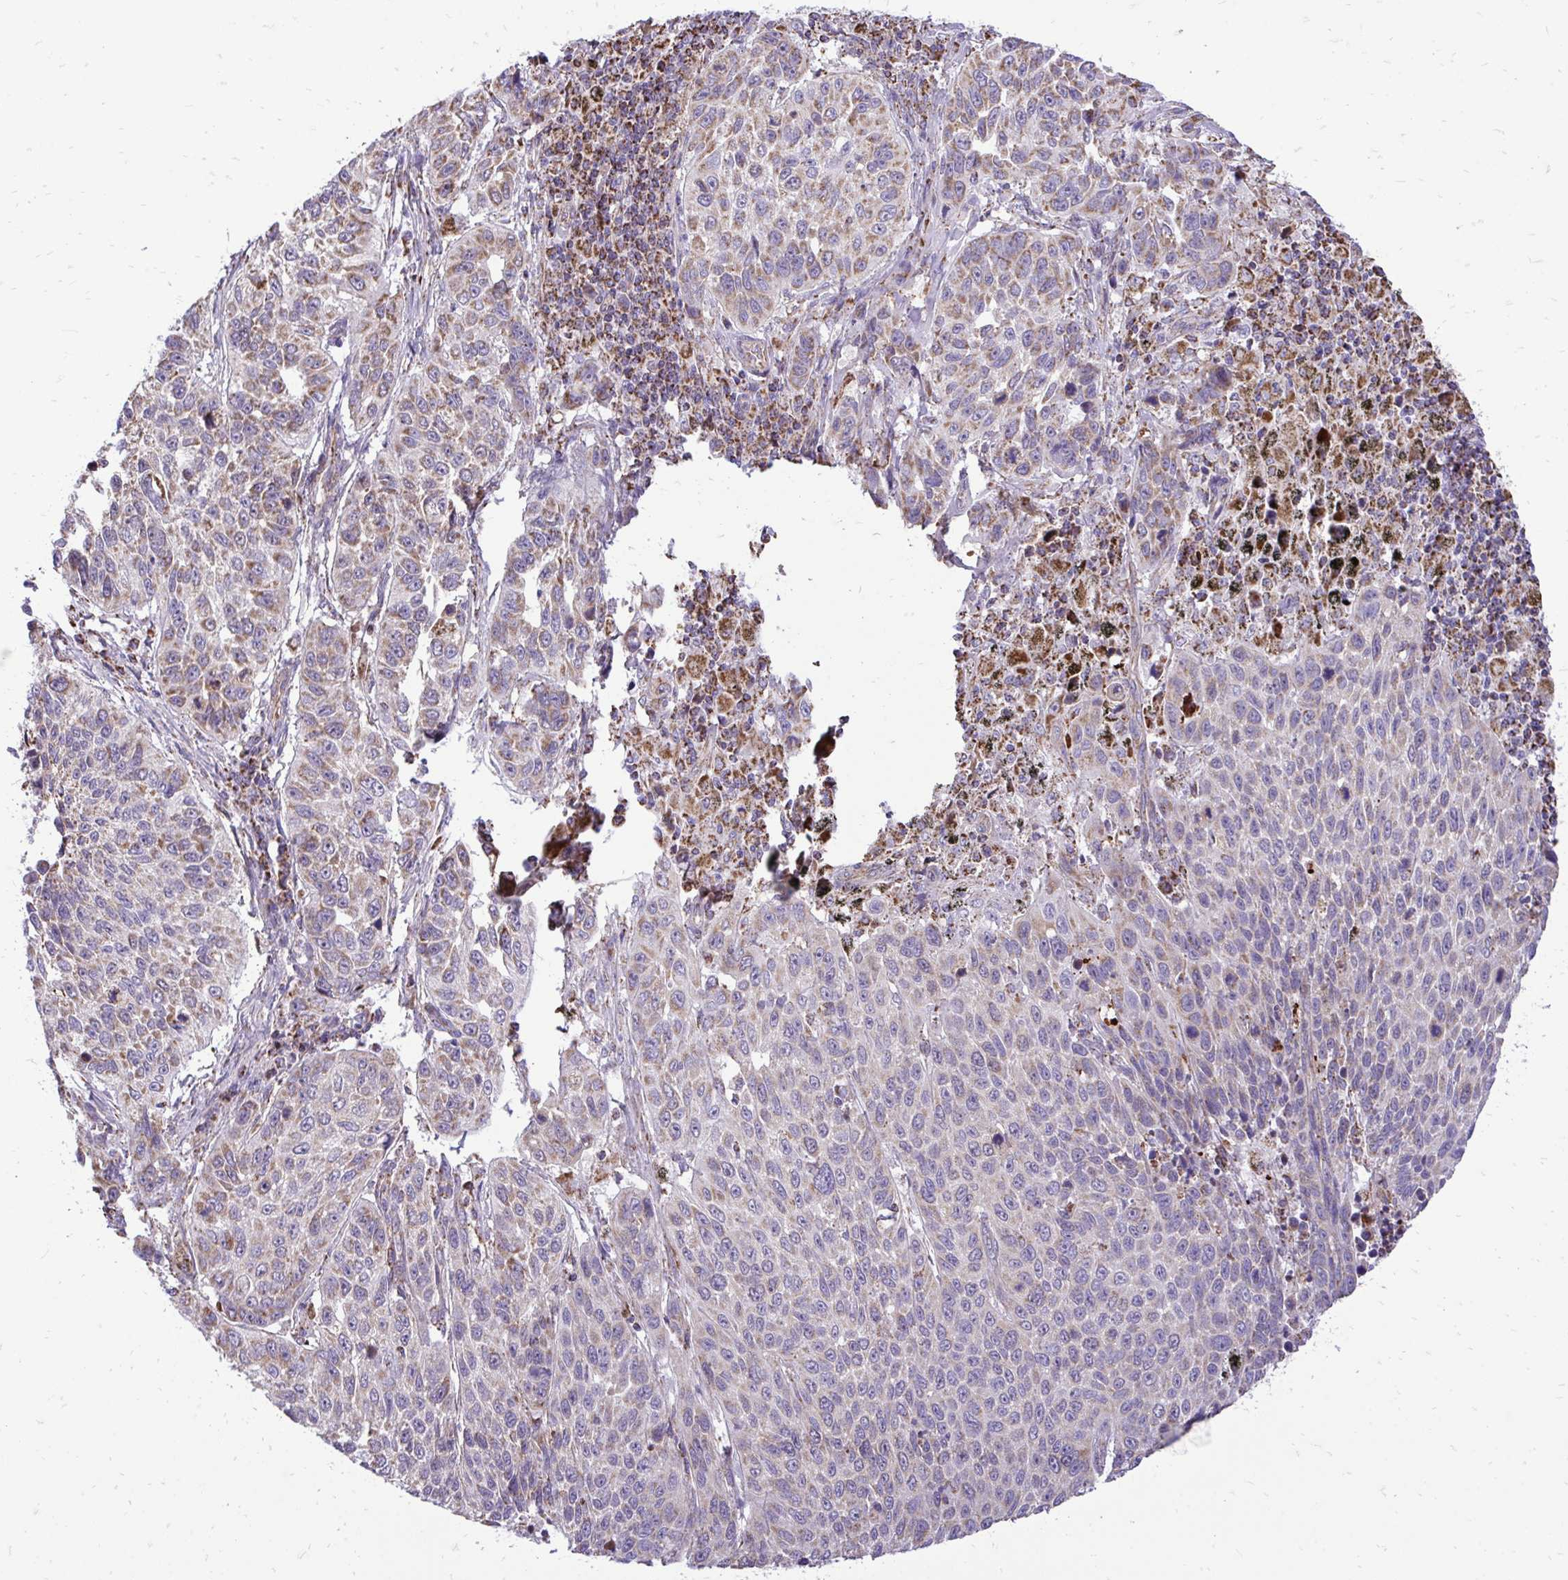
{"staining": {"intensity": "moderate", "quantity": "<25%", "location": "cytoplasmic/membranous"}, "tissue": "lung cancer", "cell_type": "Tumor cells", "image_type": "cancer", "snomed": [{"axis": "morphology", "description": "Squamous cell carcinoma, NOS"}, {"axis": "topography", "description": "Lung"}], "caption": "This is a micrograph of IHC staining of lung cancer (squamous cell carcinoma), which shows moderate expression in the cytoplasmic/membranous of tumor cells.", "gene": "UBE2C", "patient": {"sex": "male", "age": 62}}